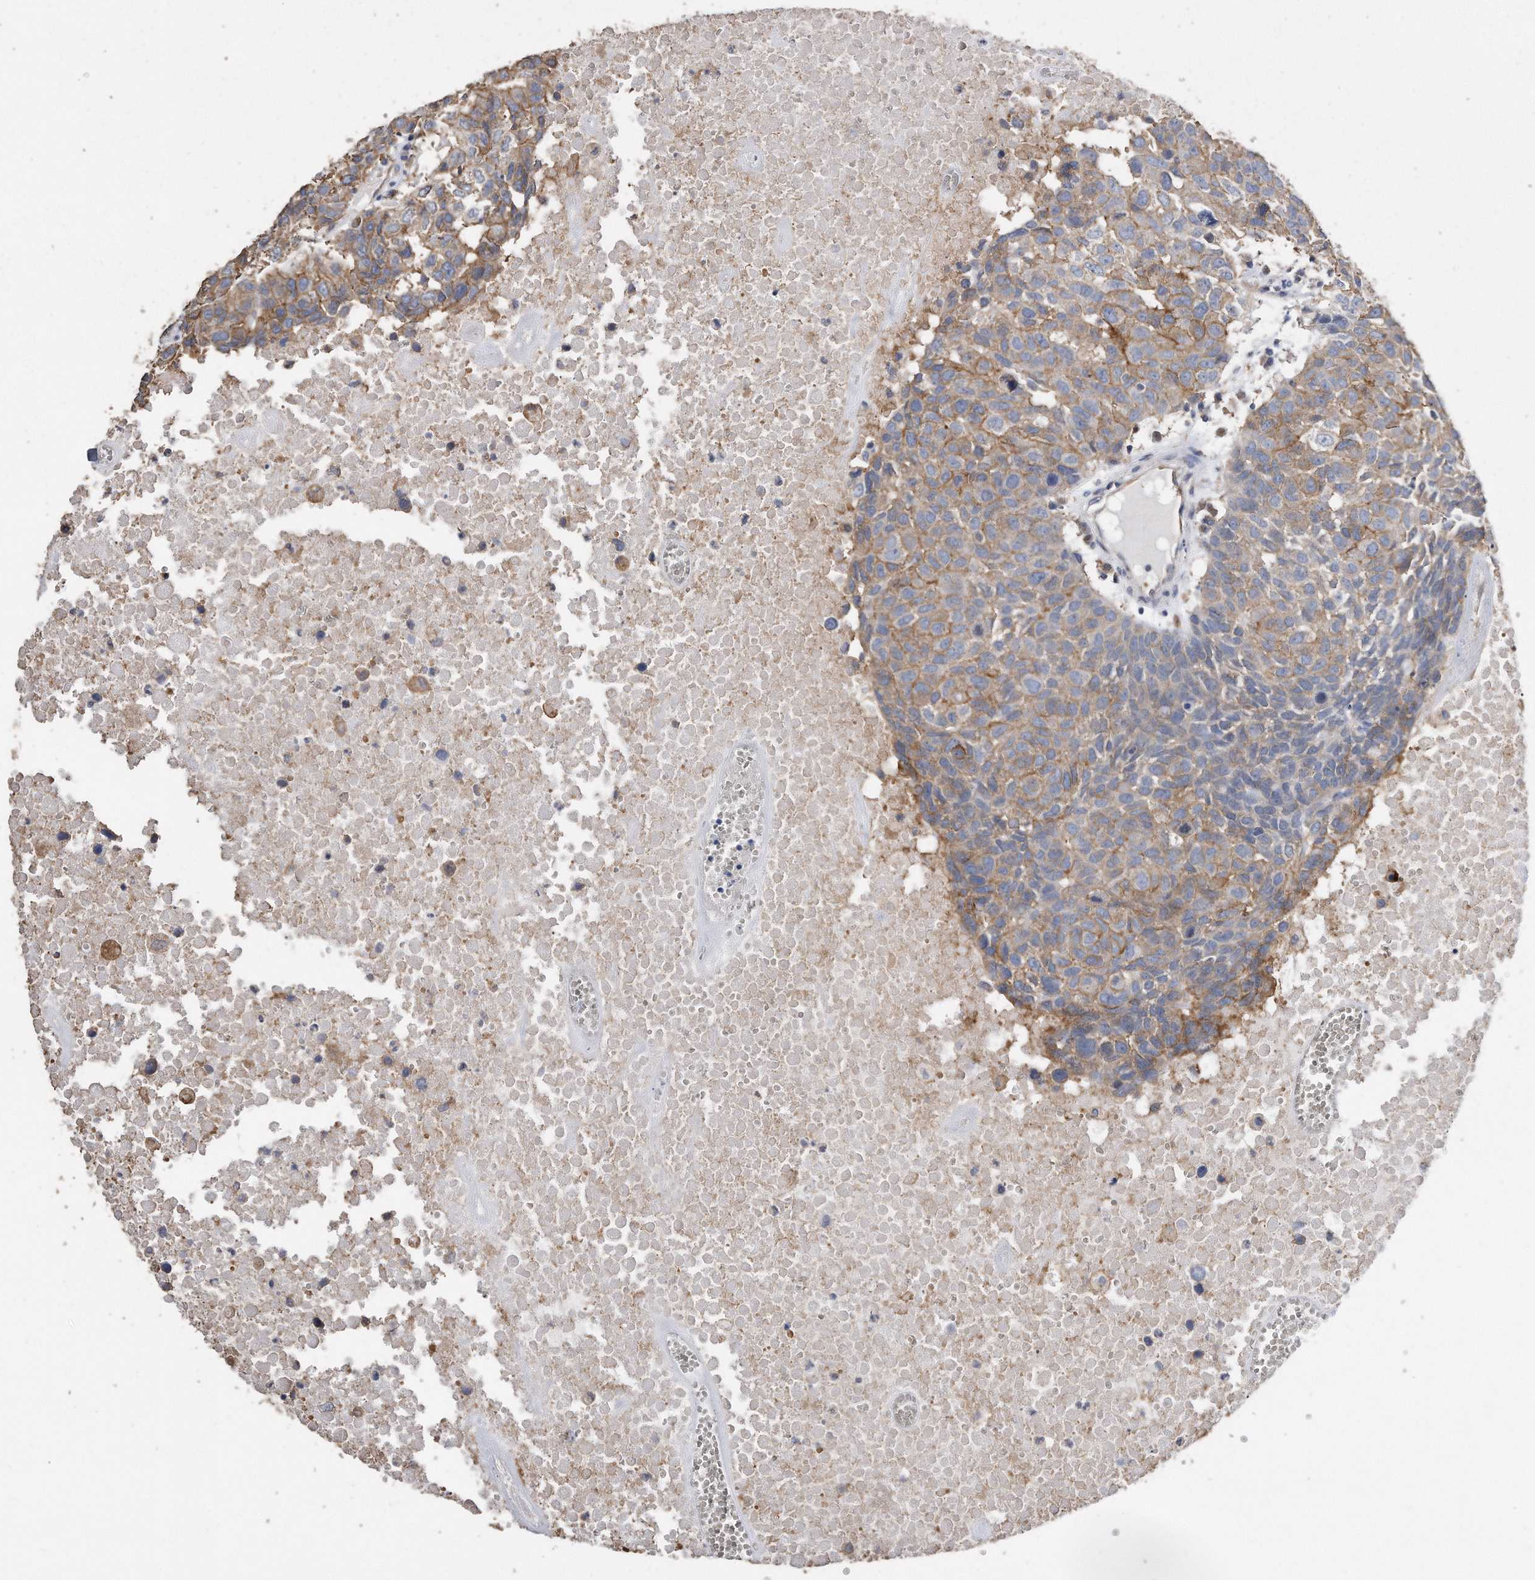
{"staining": {"intensity": "moderate", "quantity": ">75%", "location": "cytoplasmic/membranous"}, "tissue": "head and neck cancer", "cell_type": "Tumor cells", "image_type": "cancer", "snomed": [{"axis": "morphology", "description": "Squamous cell carcinoma, NOS"}, {"axis": "topography", "description": "Head-Neck"}], "caption": "Immunohistochemistry (IHC) image of neoplastic tissue: head and neck cancer stained using immunohistochemistry (IHC) demonstrates medium levels of moderate protein expression localized specifically in the cytoplasmic/membranous of tumor cells, appearing as a cytoplasmic/membranous brown color.", "gene": "CDCP1", "patient": {"sex": "male", "age": 66}}